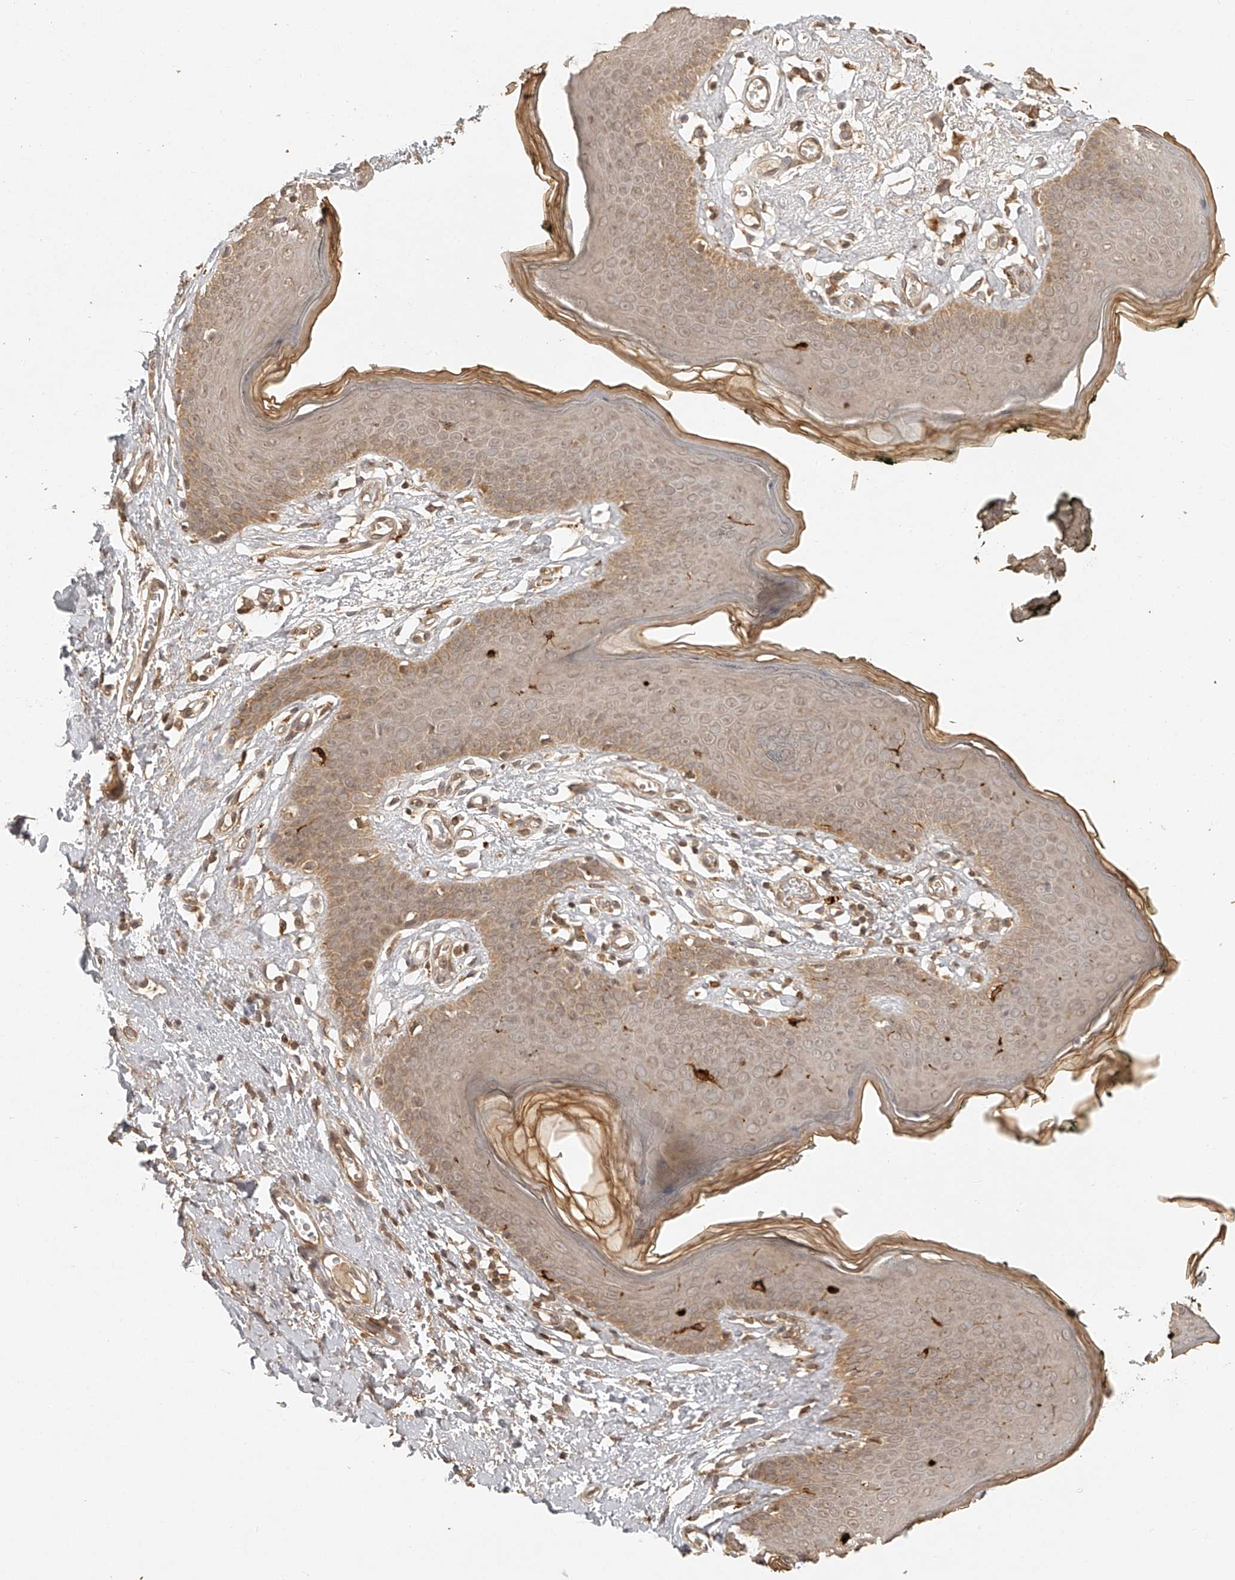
{"staining": {"intensity": "moderate", "quantity": "25%-75%", "location": "cytoplasmic/membranous"}, "tissue": "skin", "cell_type": "Epidermal cells", "image_type": "normal", "snomed": [{"axis": "morphology", "description": "Normal tissue, NOS"}, {"axis": "morphology", "description": "Inflammation, NOS"}, {"axis": "topography", "description": "Vulva"}], "caption": "A high-resolution histopathology image shows IHC staining of normal skin, which demonstrates moderate cytoplasmic/membranous expression in approximately 25%-75% of epidermal cells.", "gene": "BCL2L11", "patient": {"sex": "female", "age": 84}}